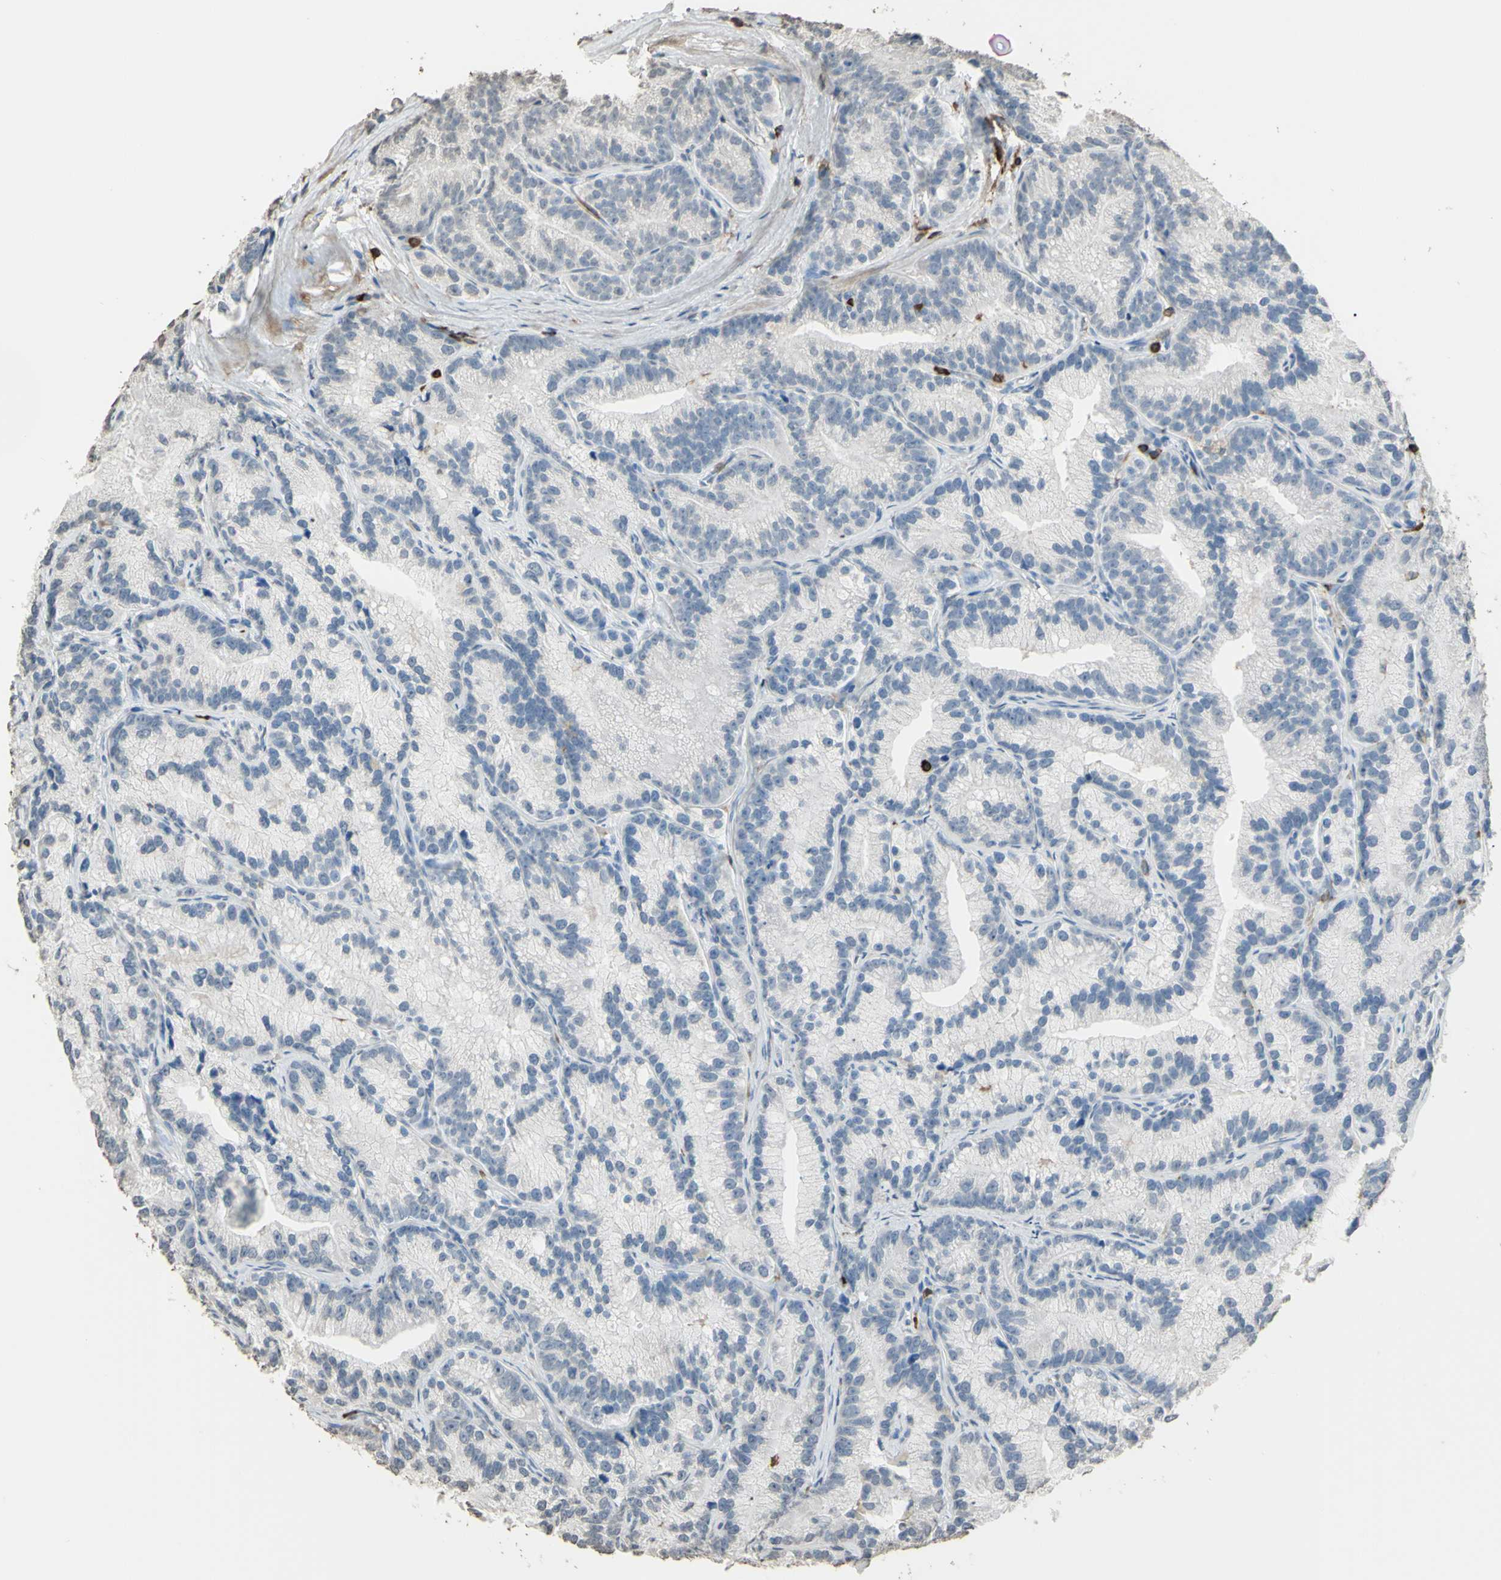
{"staining": {"intensity": "negative", "quantity": "none", "location": "none"}, "tissue": "prostate cancer", "cell_type": "Tumor cells", "image_type": "cancer", "snomed": [{"axis": "morphology", "description": "Adenocarcinoma, Low grade"}, {"axis": "topography", "description": "Prostate"}], "caption": "Histopathology image shows no protein expression in tumor cells of prostate low-grade adenocarcinoma tissue.", "gene": "PSTPIP1", "patient": {"sex": "male", "age": 89}}